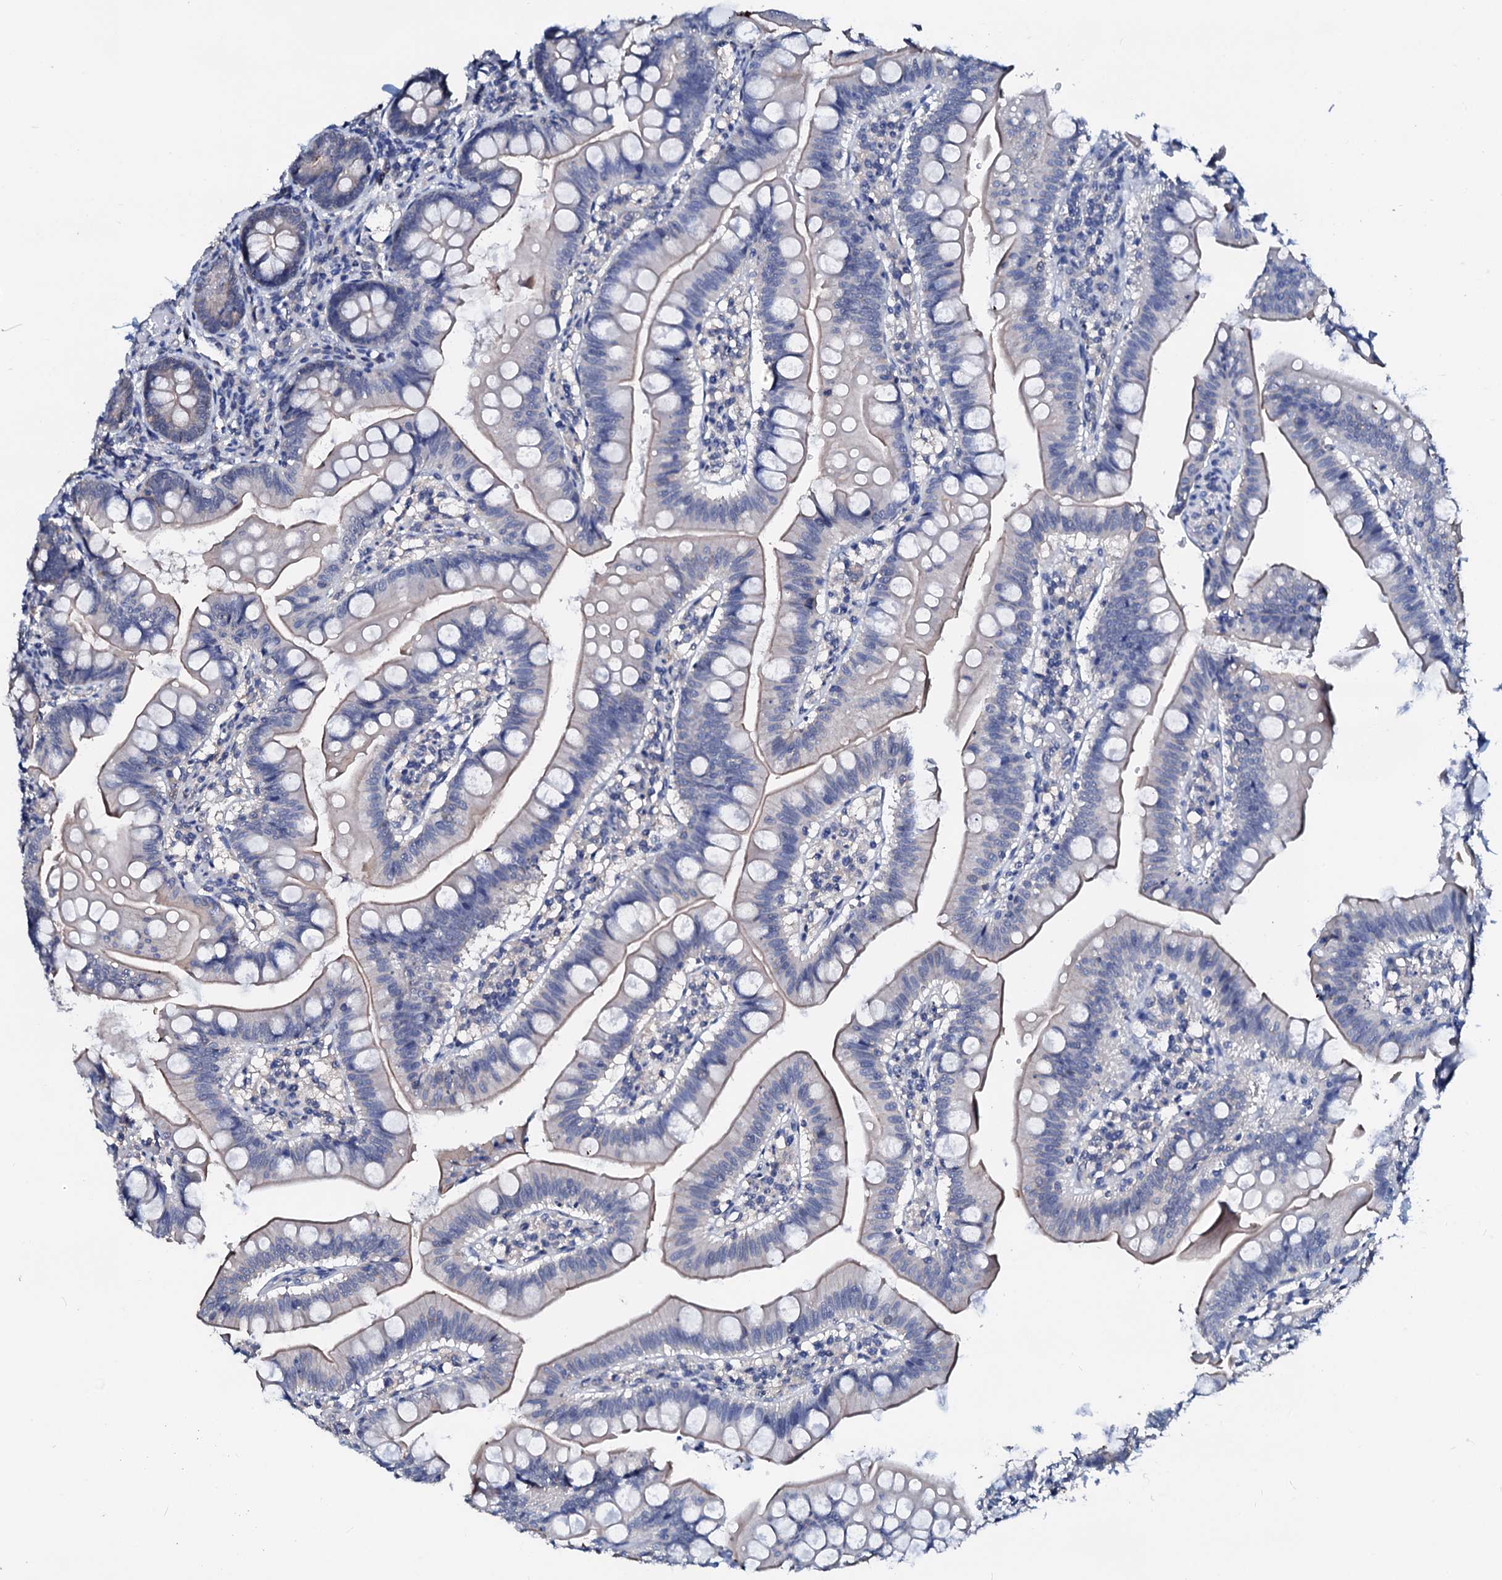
{"staining": {"intensity": "weak", "quantity": "25%-75%", "location": "cytoplasmic/membranous"}, "tissue": "small intestine", "cell_type": "Glandular cells", "image_type": "normal", "snomed": [{"axis": "morphology", "description": "Normal tissue, NOS"}, {"axis": "topography", "description": "Small intestine"}], "caption": "Weak cytoplasmic/membranous protein staining is identified in approximately 25%-75% of glandular cells in small intestine.", "gene": "CSN2", "patient": {"sex": "male", "age": 7}}